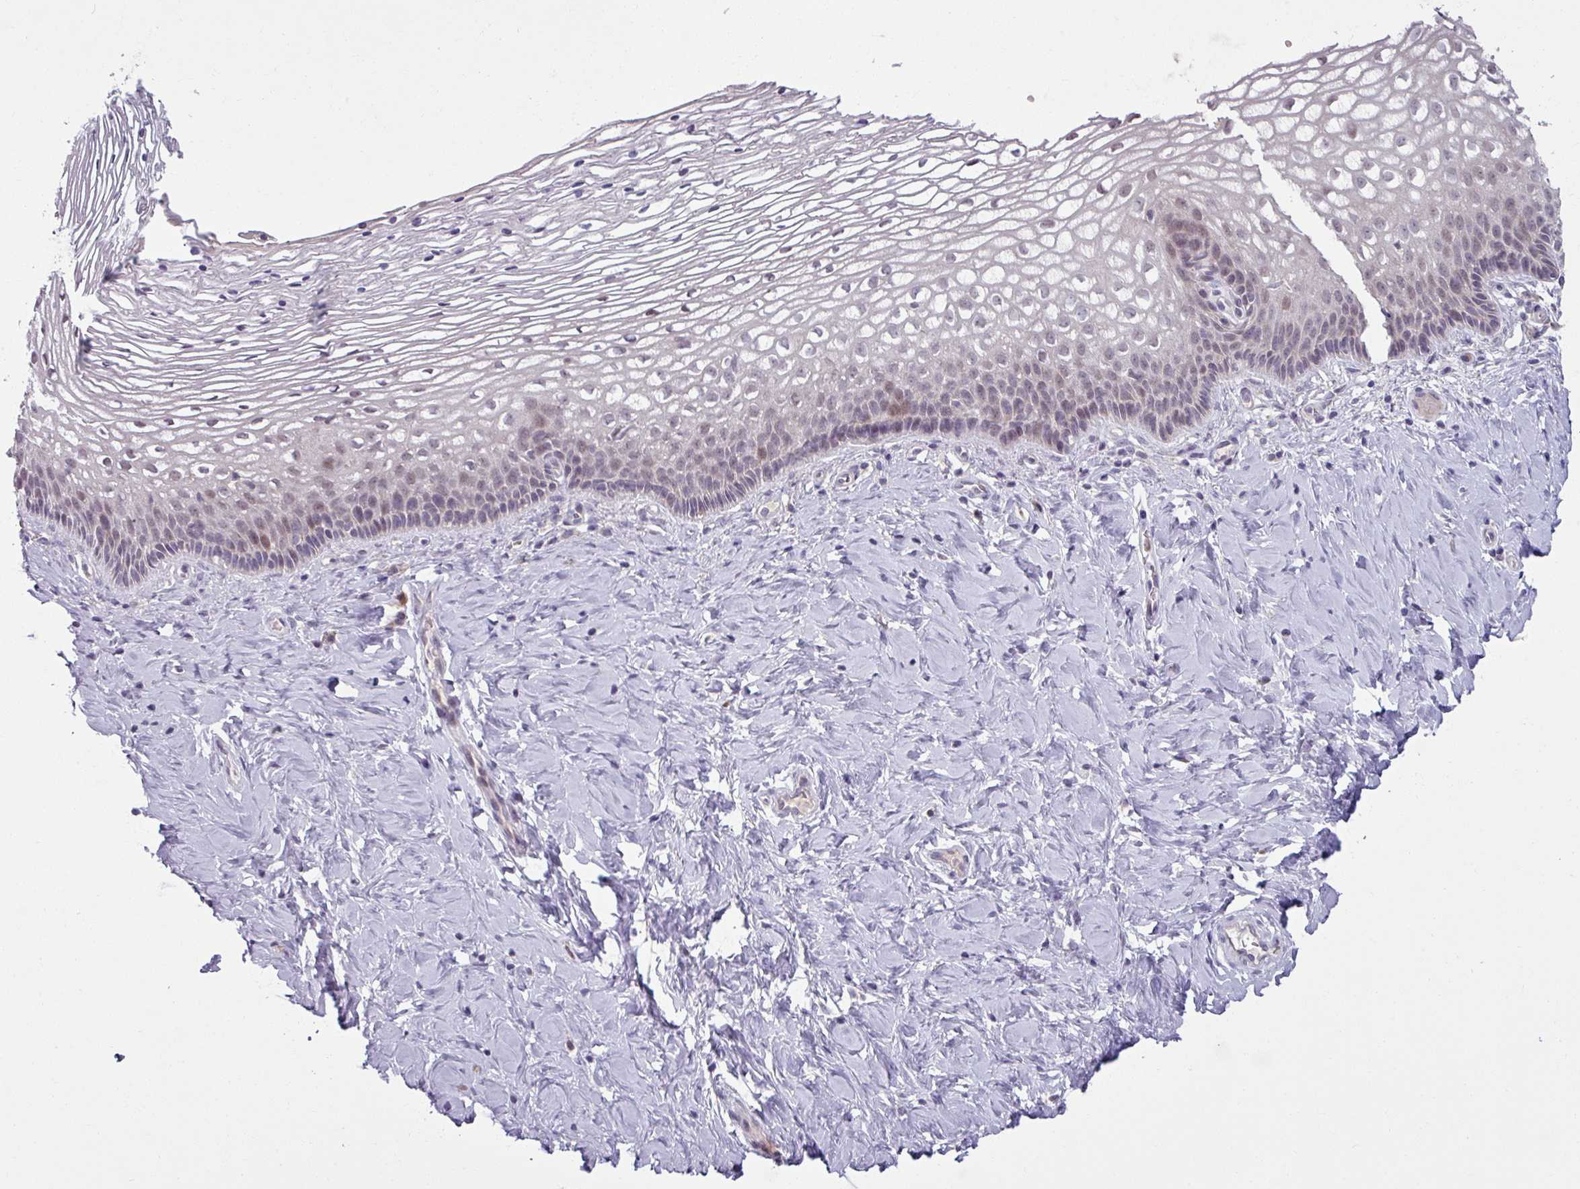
{"staining": {"intensity": "weak", "quantity": "25%-75%", "location": "cytoplasmic/membranous,nuclear"}, "tissue": "cervix", "cell_type": "Glandular cells", "image_type": "normal", "snomed": [{"axis": "morphology", "description": "Normal tissue, NOS"}, {"axis": "topography", "description": "Cervix"}], "caption": "Immunohistochemical staining of normal cervix displays low levels of weak cytoplasmic/membranous,nuclear expression in about 25%-75% of glandular cells.", "gene": "OGFOD3", "patient": {"sex": "female", "age": 36}}